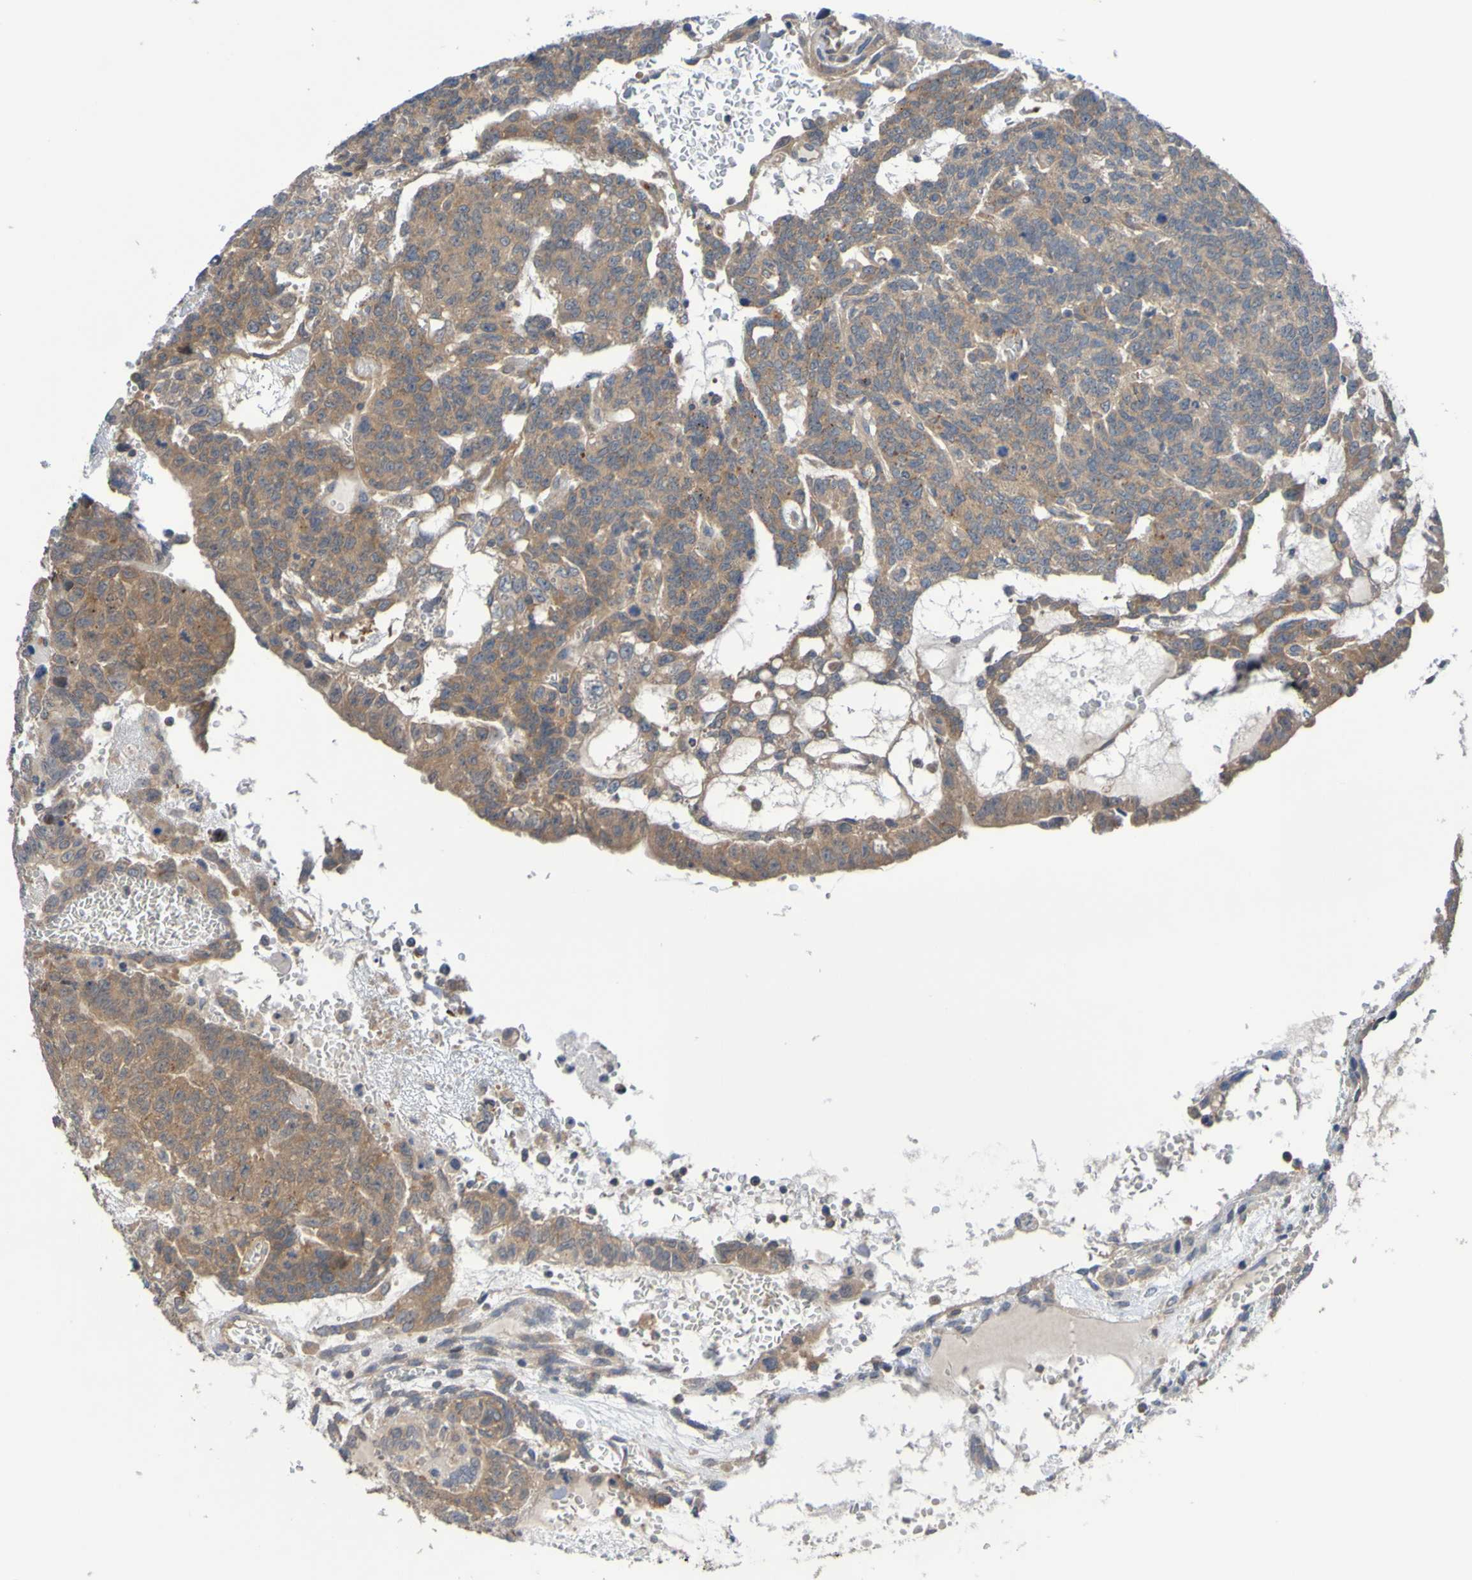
{"staining": {"intensity": "moderate", "quantity": ">75%", "location": "cytoplasmic/membranous"}, "tissue": "testis cancer", "cell_type": "Tumor cells", "image_type": "cancer", "snomed": [{"axis": "morphology", "description": "Seminoma, NOS"}, {"axis": "morphology", "description": "Carcinoma, Embryonal, NOS"}, {"axis": "topography", "description": "Testis"}], "caption": "Immunohistochemical staining of testis embryonal carcinoma demonstrates moderate cytoplasmic/membranous protein expression in about >75% of tumor cells.", "gene": "SDK1", "patient": {"sex": "male", "age": 52}}